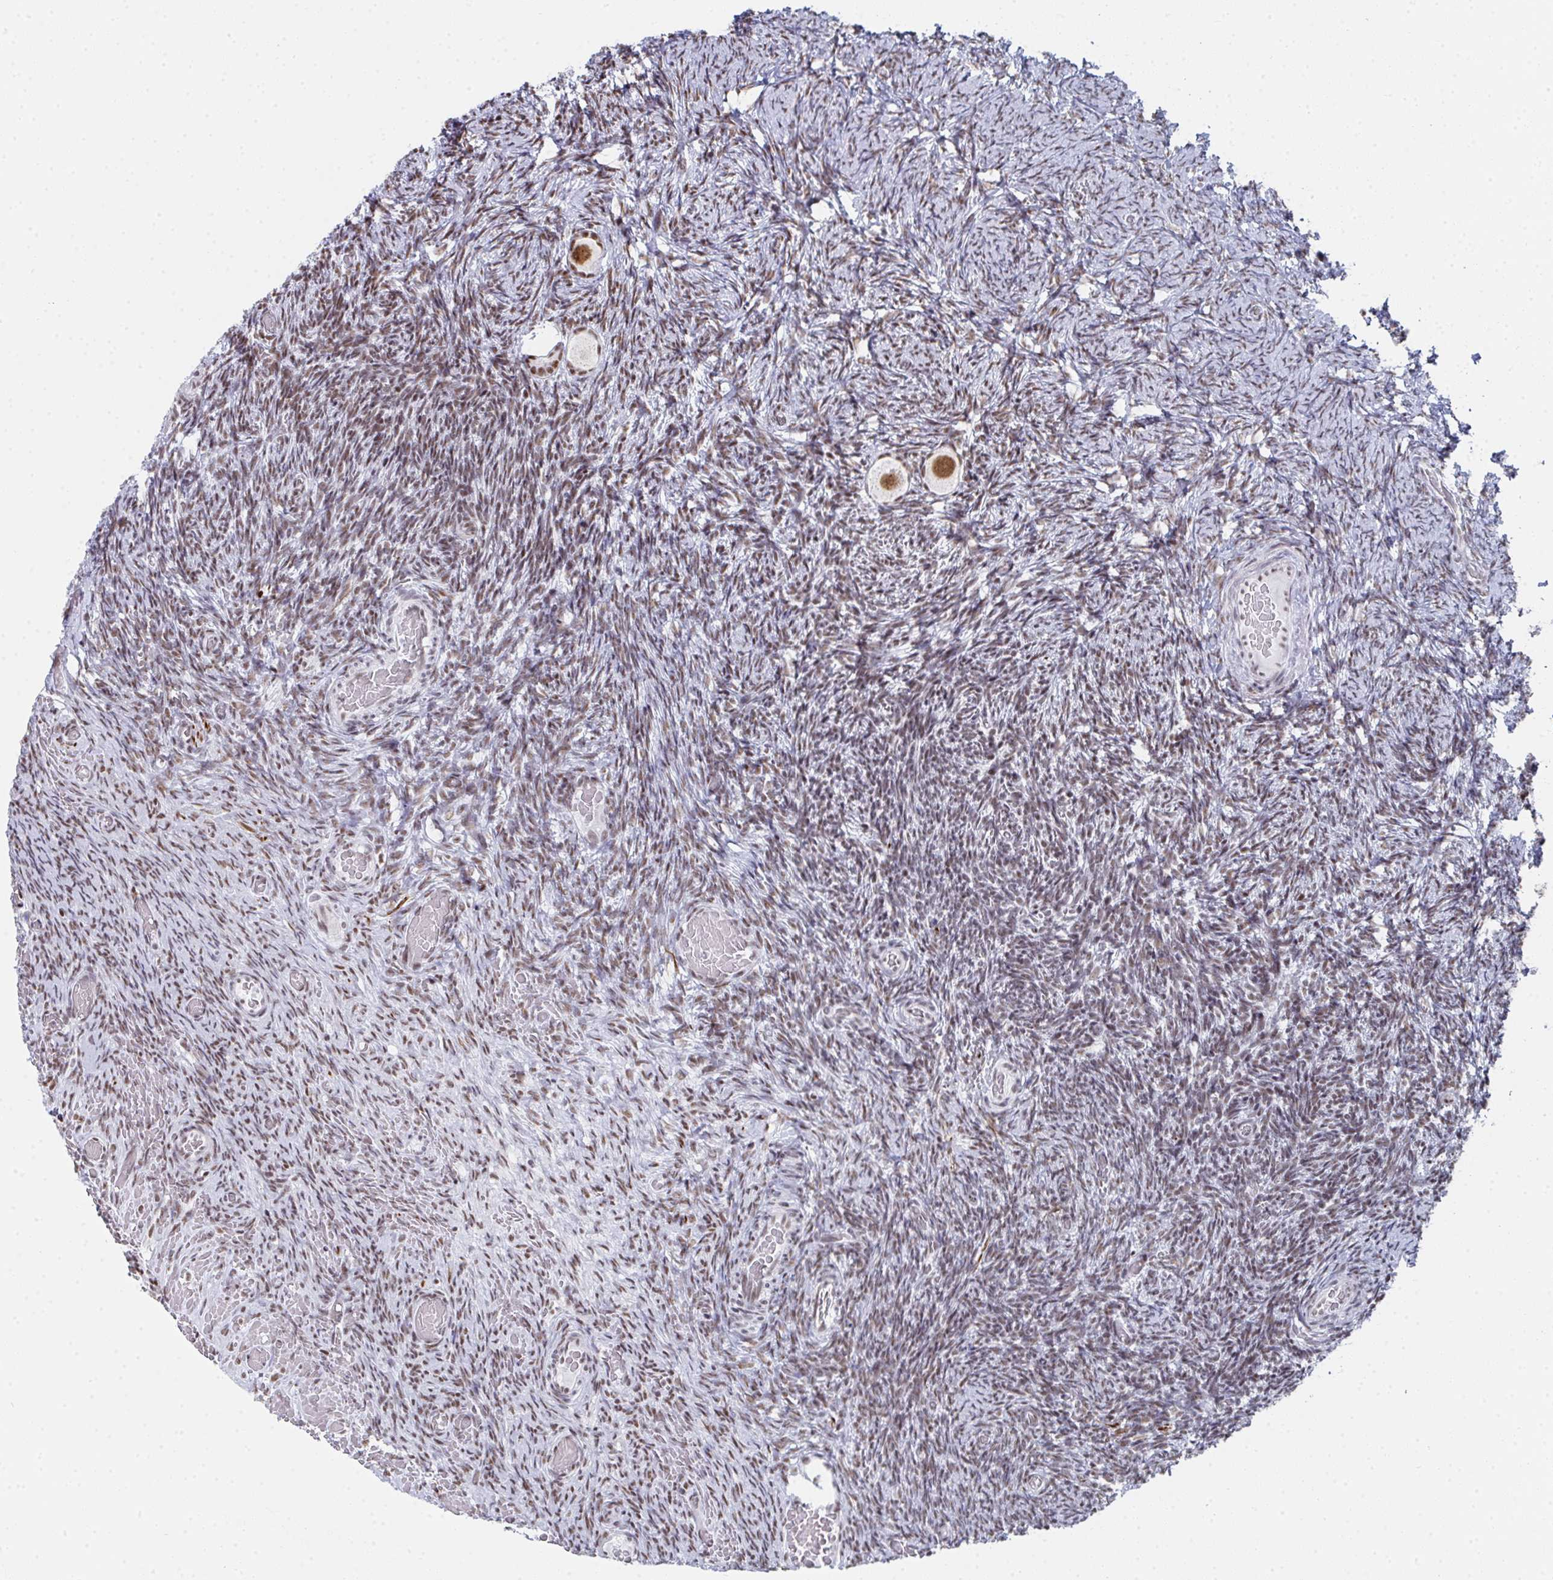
{"staining": {"intensity": "moderate", "quantity": ">75%", "location": "nuclear"}, "tissue": "ovary", "cell_type": "Follicle cells", "image_type": "normal", "snomed": [{"axis": "morphology", "description": "Normal tissue, NOS"}, {"axis": "topography", "description": "Ovary"}], "caption": "Ovary stained for a protein exhibits moderate nuclear positivity in follicle cells. The staining was performed using DAB to visualize the protein expression in brown, while the nuclei were stained in blue with hematoxylin (Magnification: 20x).", "gene": "SNRNP70", "patient": {"sex": "female", "age": 34}}